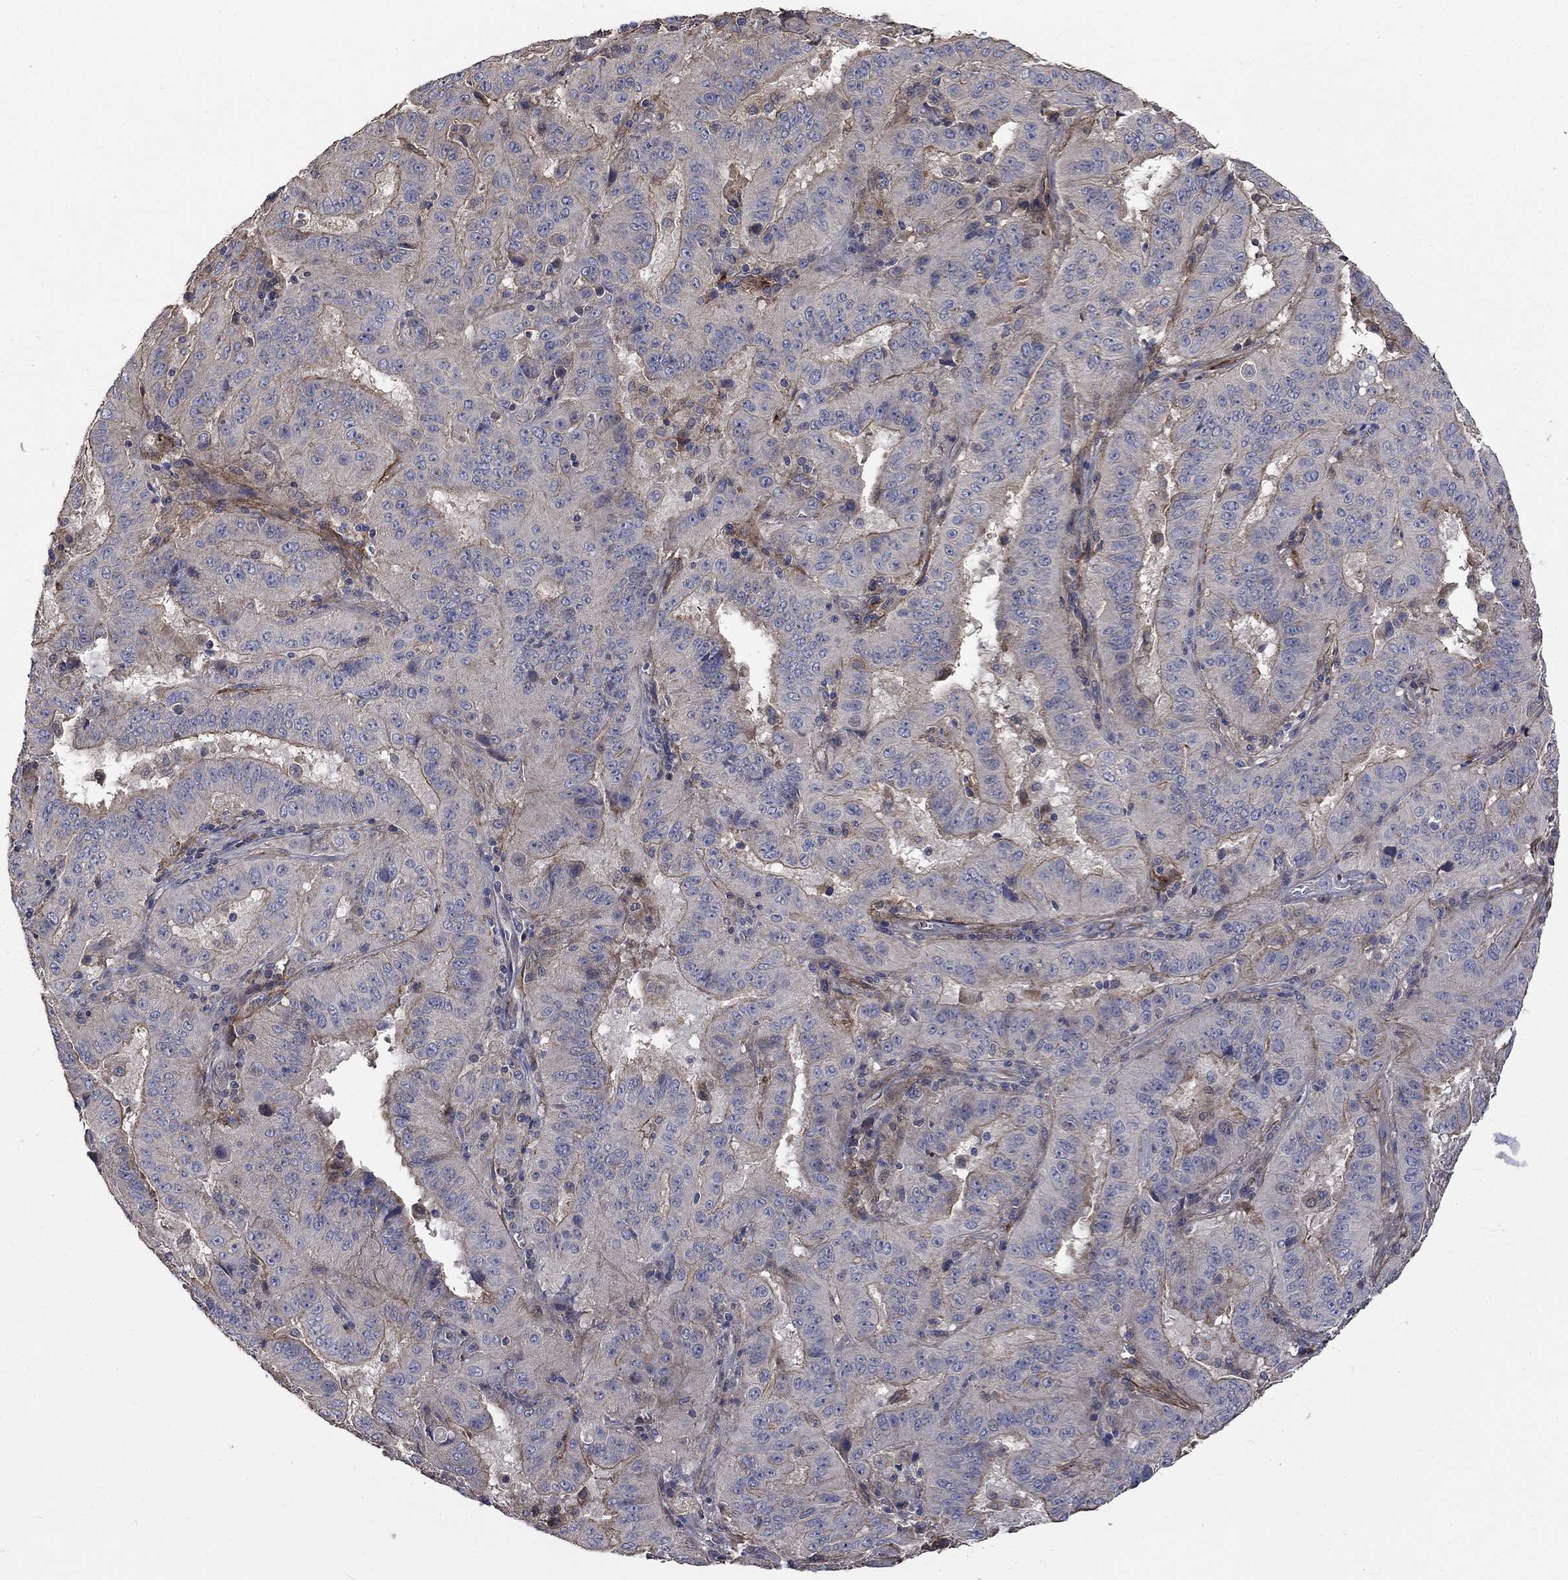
{"staining": {"intensity": "negative", "quantity": "none", "location": "none"}, "tissue": "pancreatic cancer", "cell_type": "Tumor cells", "image_type": "cancer", "snomed": [{"axis": "morphology", "description": "Adenocarcinoma, NOS"}, {"axis": "topography", "description": "Pancreas"}], "caption": "This is an immunohistochemistry micrograph of pancreatic adenocarcinoma. There is no staining in tumor cells.", "gene": "VCAN", "patient": {"sex": "male", "age": 63}}